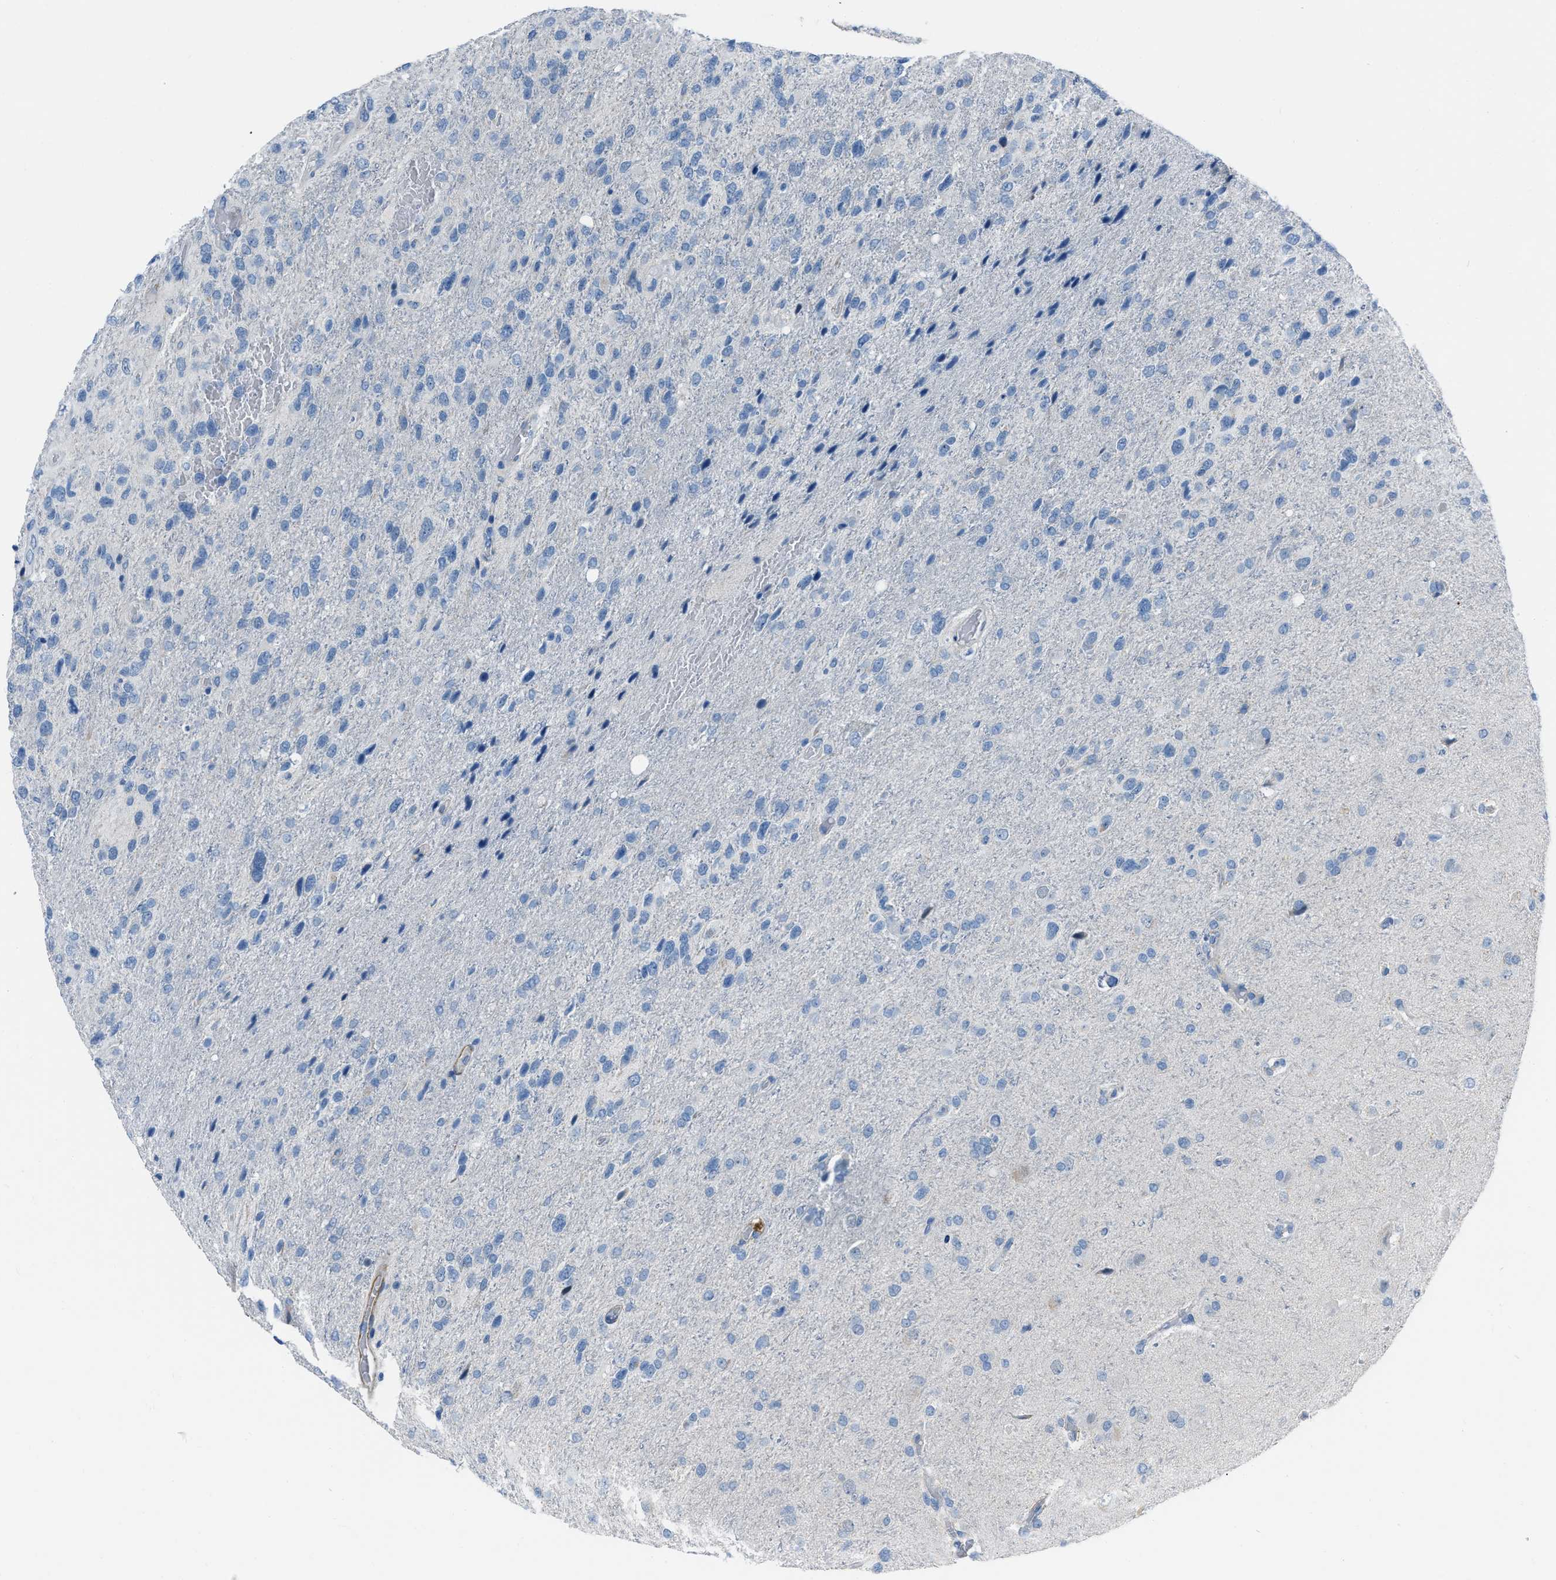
{"staining": {"intensity": "negative", "quantity": "none", "location": "none"}, "tissue": "glioma", "cell_type": "Tumor cells", "image_type": "cancer", "snomed": [{"axis": "morphology", "description": "Glioma, malignant, High grade"}, {"axis": "topography", "description": "Brain"}], "caption": "Immunohistochemical staining of glioma exhibits no significant expression in tumor cells.", "gene": "SPATC1L", "patient": {"sex": "female", "age": 58}}